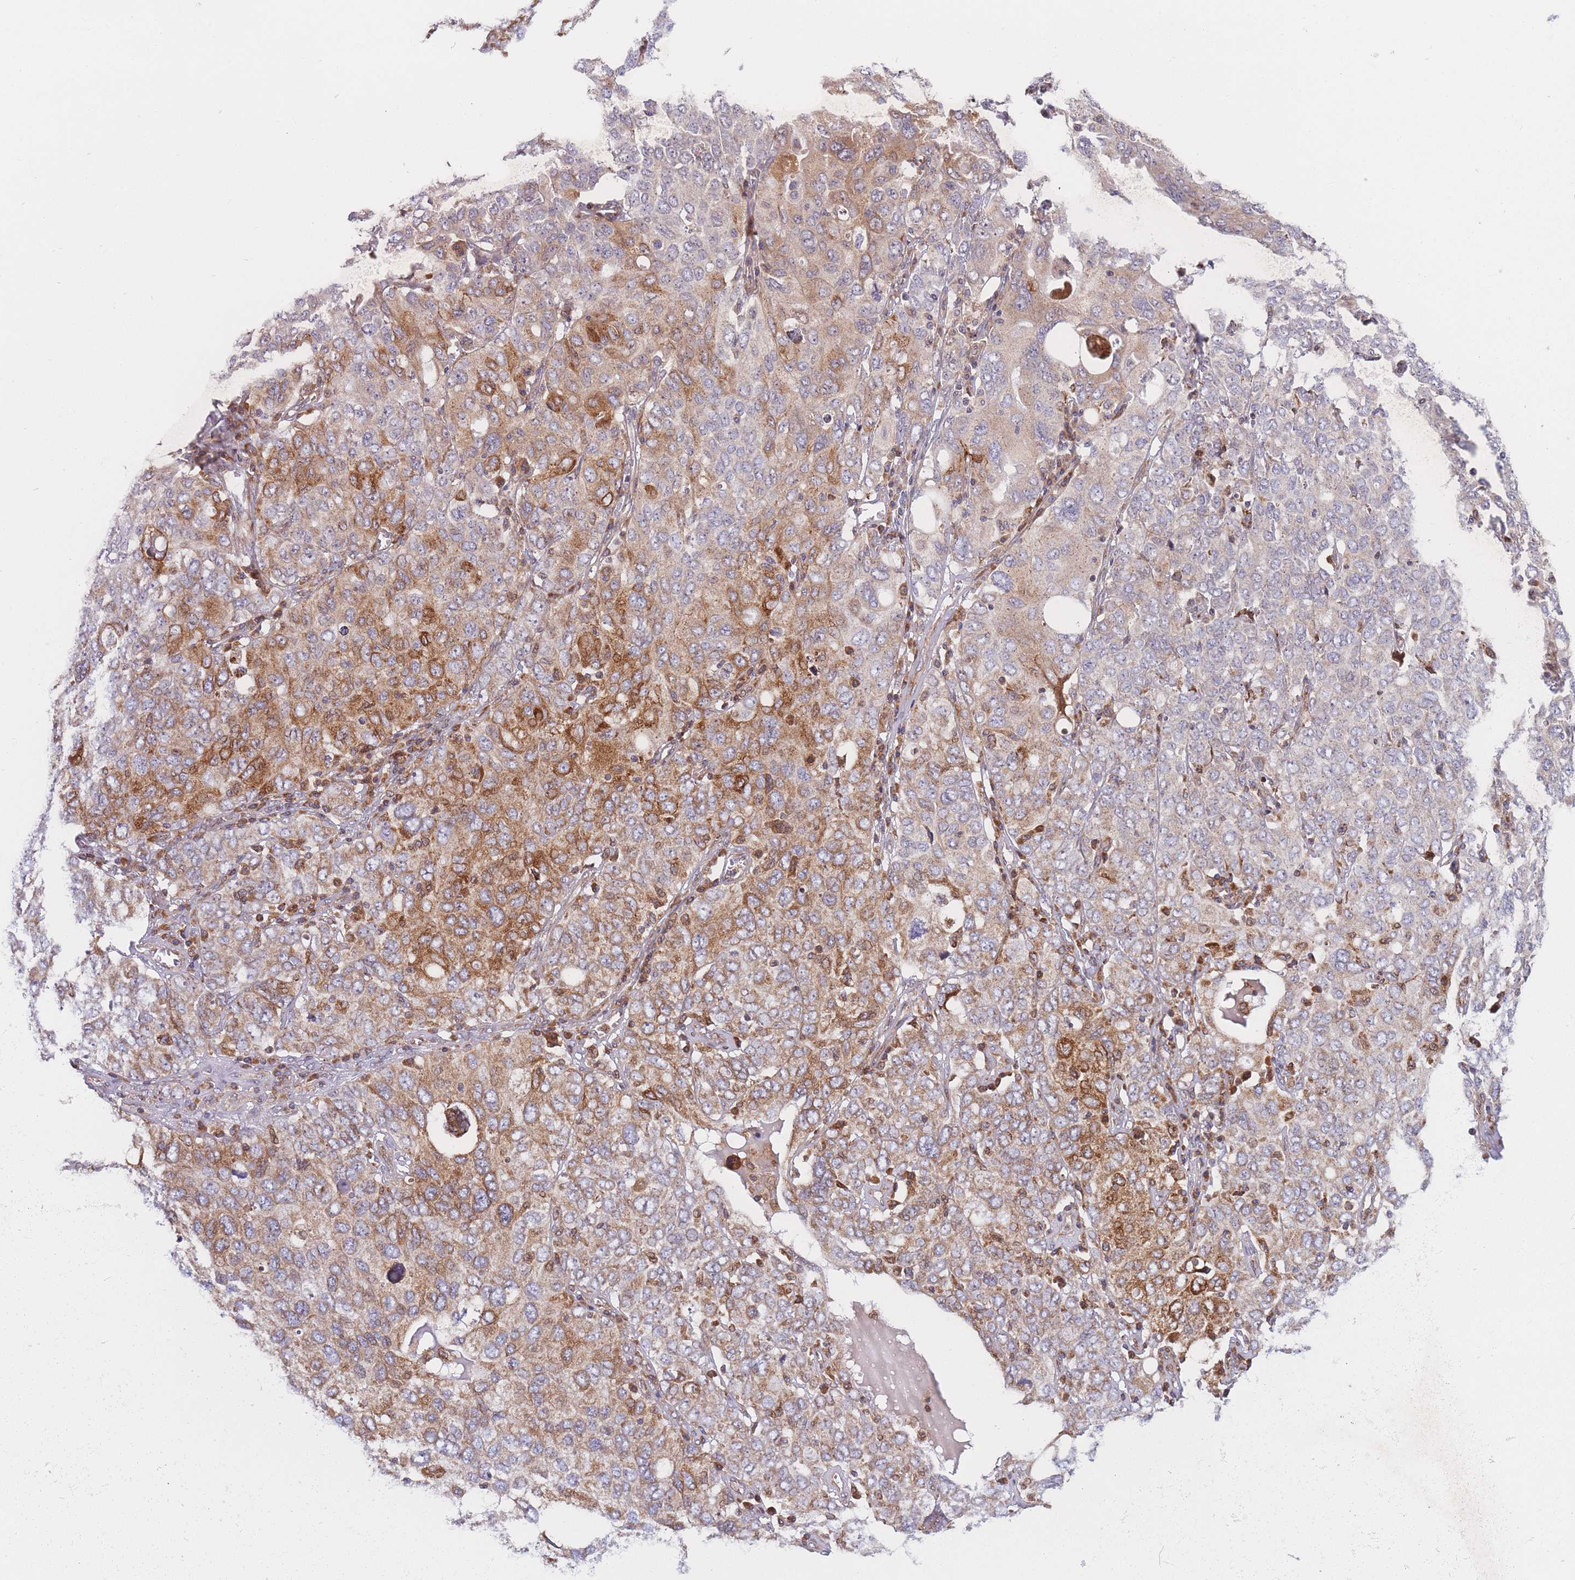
{"staining": {"intensity": "moderate", "quantity": "25%-75%", "location": "cytoplasmic/membranous"}, "tissue": "ovarian cancer", "cell_type": "Tumor cells", "image_type": "cancer", "snomed": [{"axis": "morphology", "description": "Carcinoma, endometroid"}, {"axis": "topography", "description": "Ovary"}], "caption": "Ovarian cancer was stained to show a protein in brown. There is medium levels of moderate cytoplasmic/membranous positivity in about 25%-75% of tumor cells.", "gene": "TMEM131L", "patient": {"sex": "female", "age": 62}}